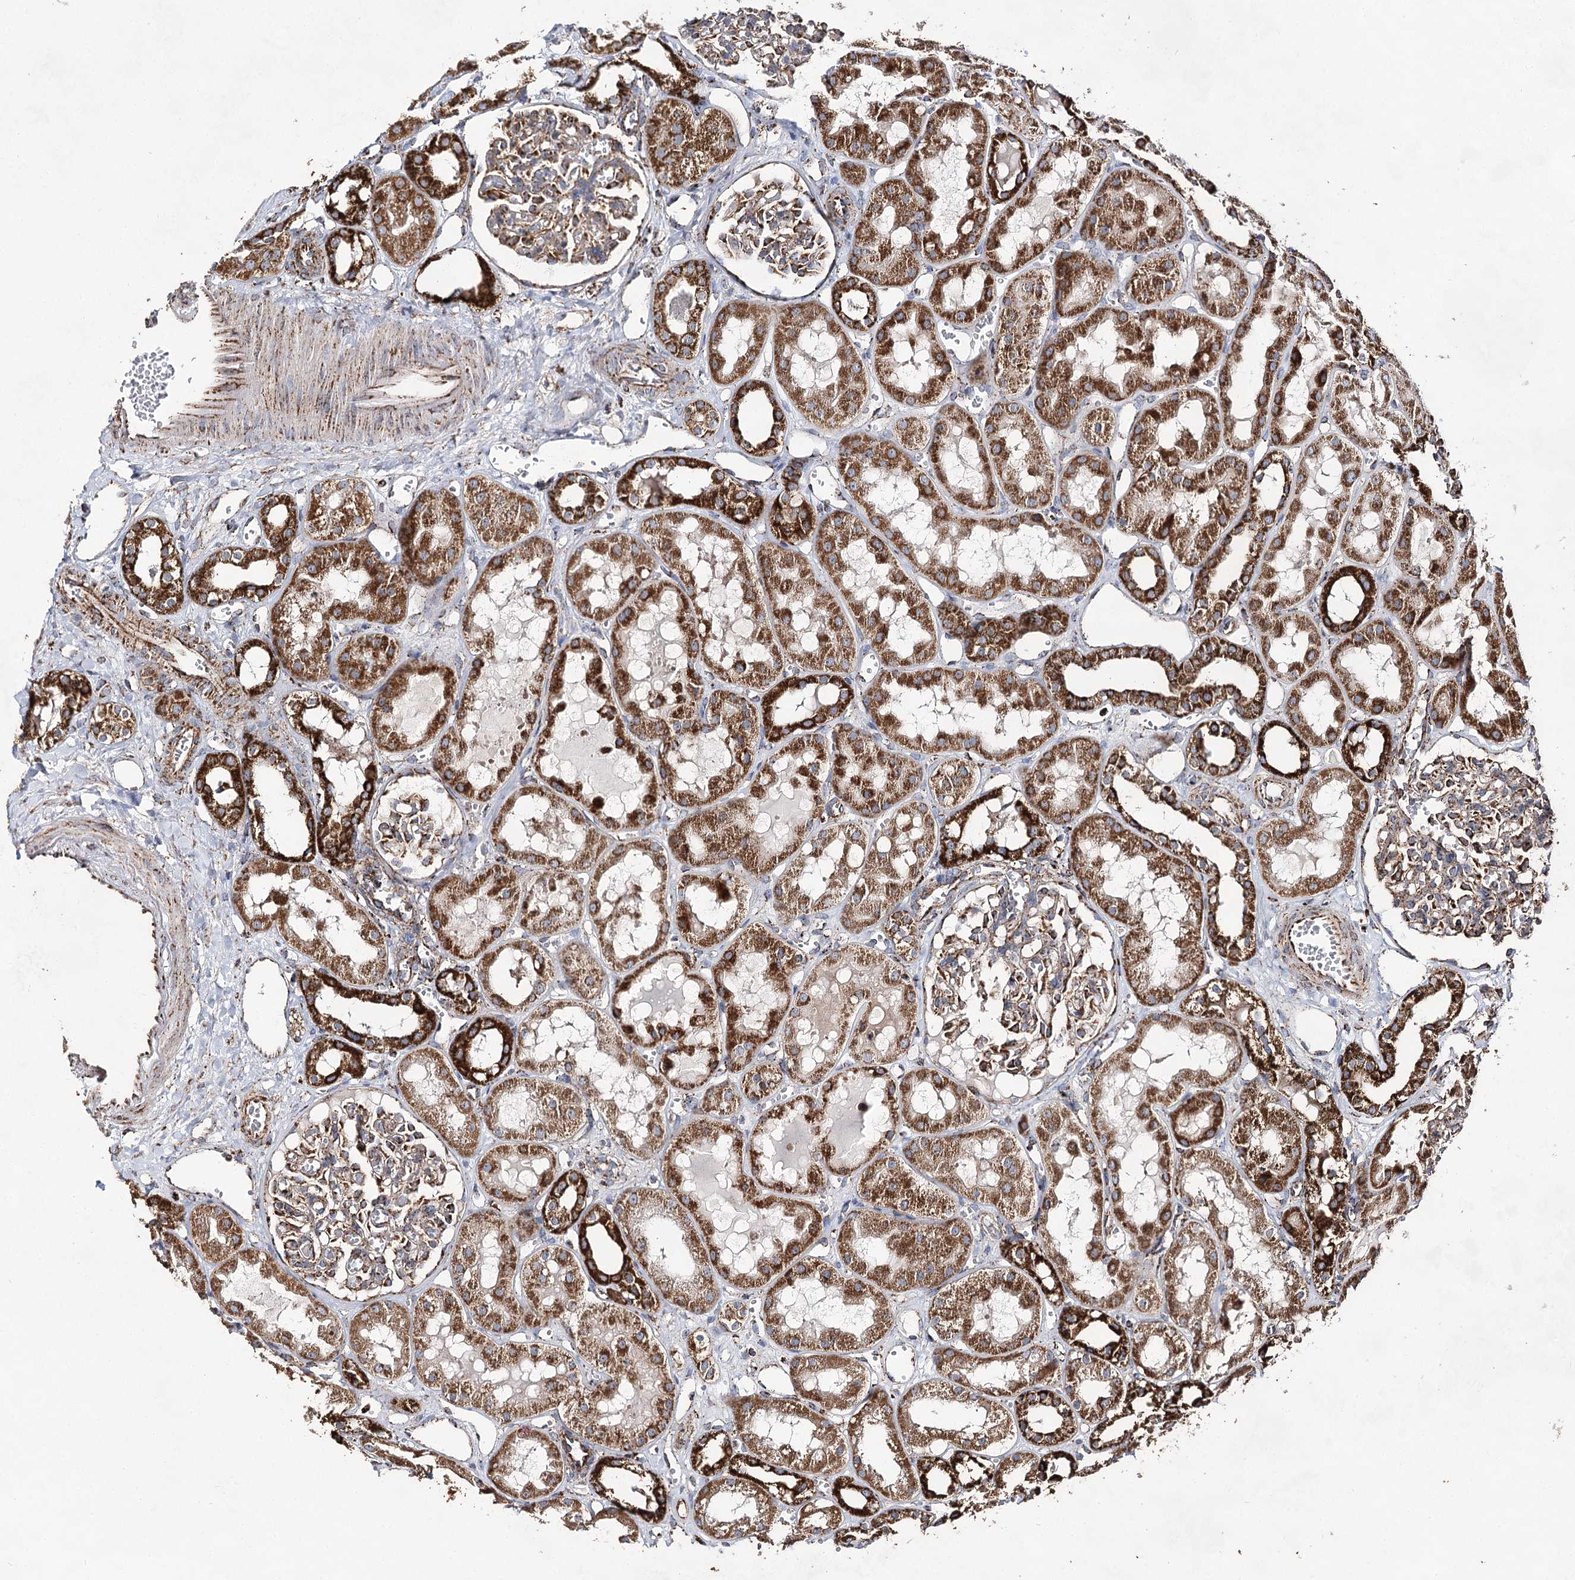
{"staining": {"intensity": "moderate", "quantity": ">75%", "location": "cytoplasmic/membranous"}, "tissue": "kidney", "cell_type": "Cells in glomeruli", "image_type": "normal", "snomed": [{"axis": "morphology", "description": "Normal tissue, NOS"}, {"axis": "topography", "description": "Kidney"}], "caption": "Immunohistochemistry histopathology image of benign kidney: human kidney stained using IHC displays medium levels of moderate protein expression localized specifically in the cytoplasmic/membranous of cells in glomeruli, appearing as a cytoplasmic/membranous brown color.", "gene": "NADK2", "patient": {"sex": "male", "age": 16}}